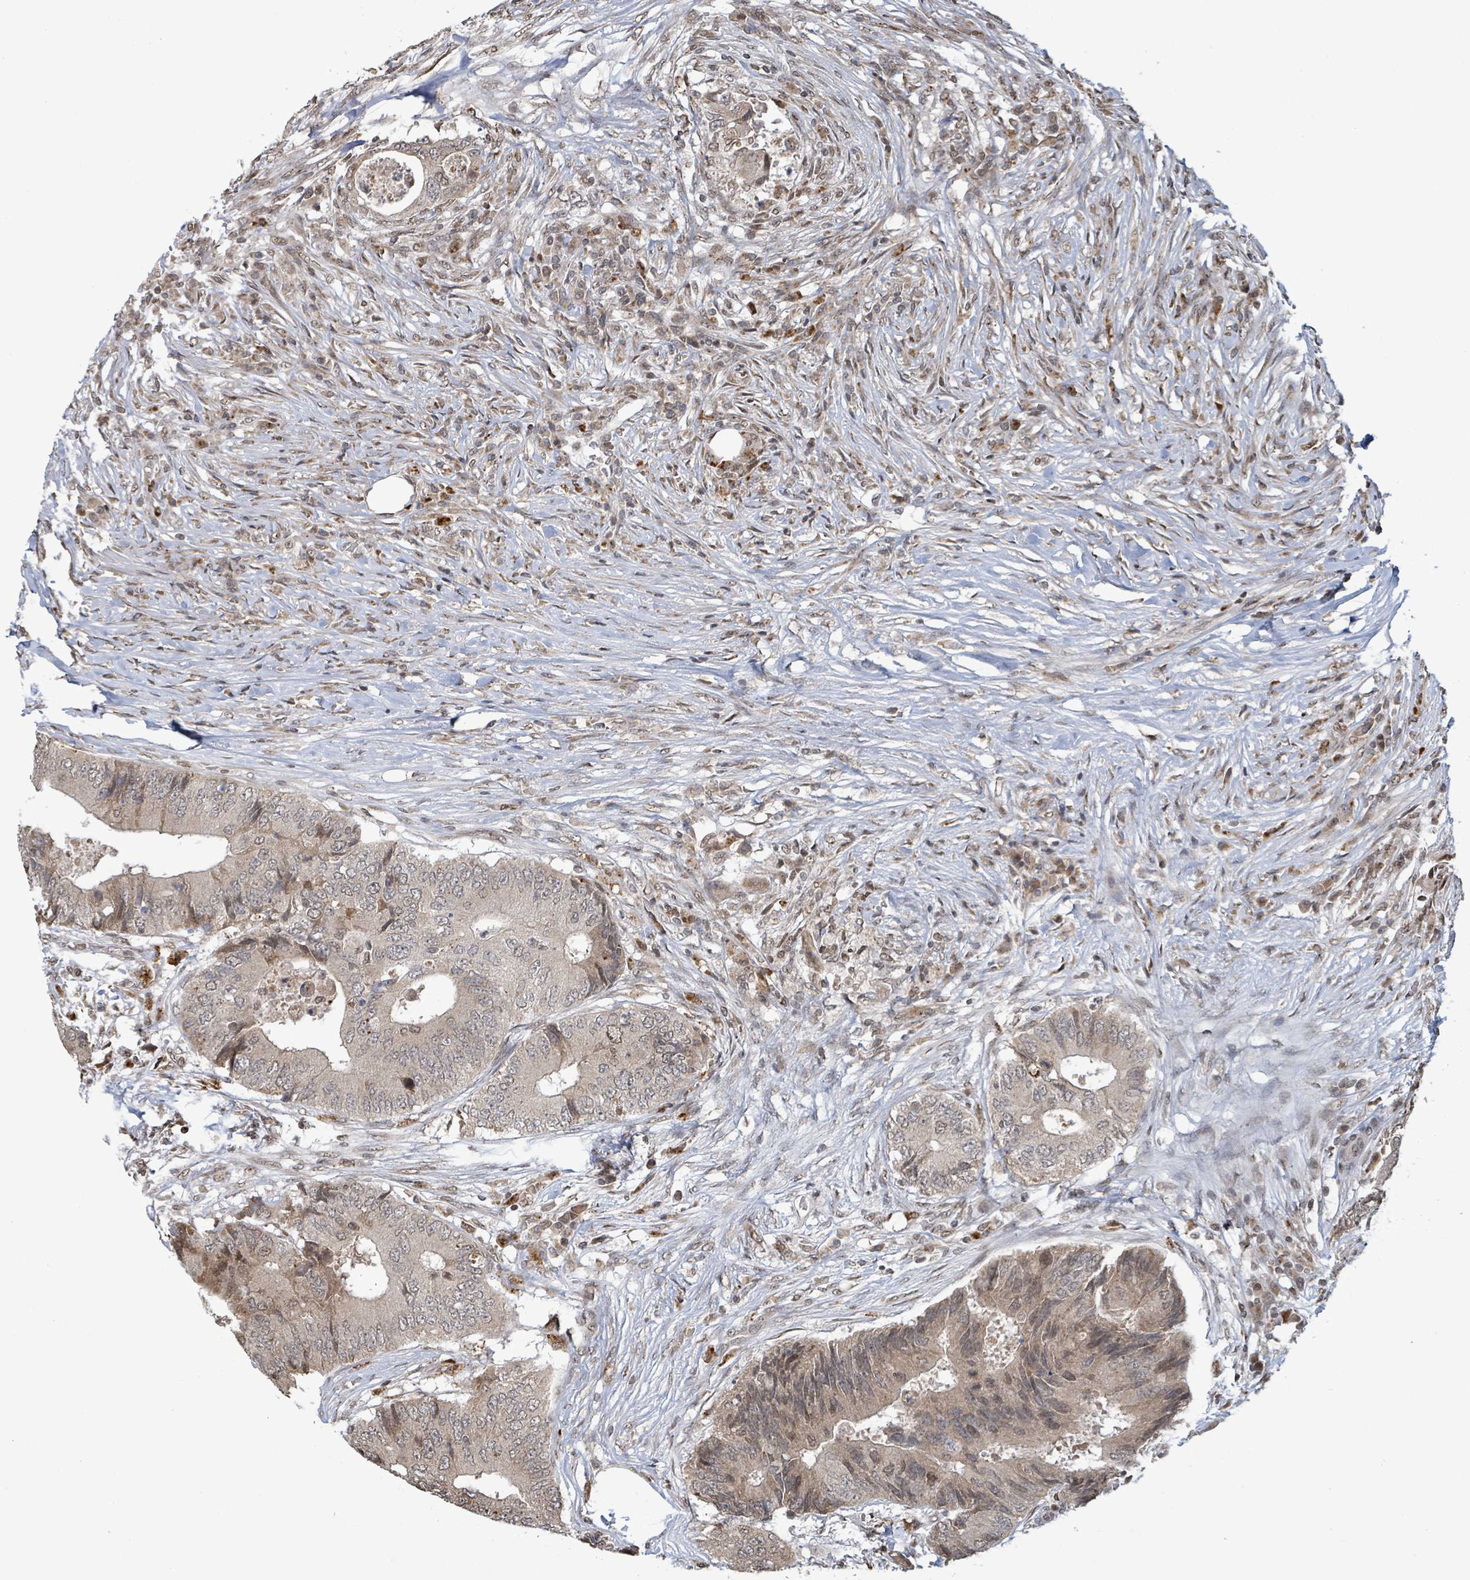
{"staining": {"intensity": "weak", "quantity": ">75%", "location": "cytoplasmic/membranous,nuclear"}, "tissue": "colorectal cancer", "cell_type": "Tumor cells", "image_type": "cancer", "snomed": [{"axis": "morphology", "description": "Adenocarcinoma, NOS"}, {"axis": "topography", "description": "Colon"}], "caption": "Immunohistochemistry (IHC) image of colorectal cancer stained for a protein (brown), which displays low levels of weak cytoplasmic/membranous and nuclear staining in approximately >75% of tumor cells.", "gene": "SBF2", "patient": {"sex": "male", "age": 71}}